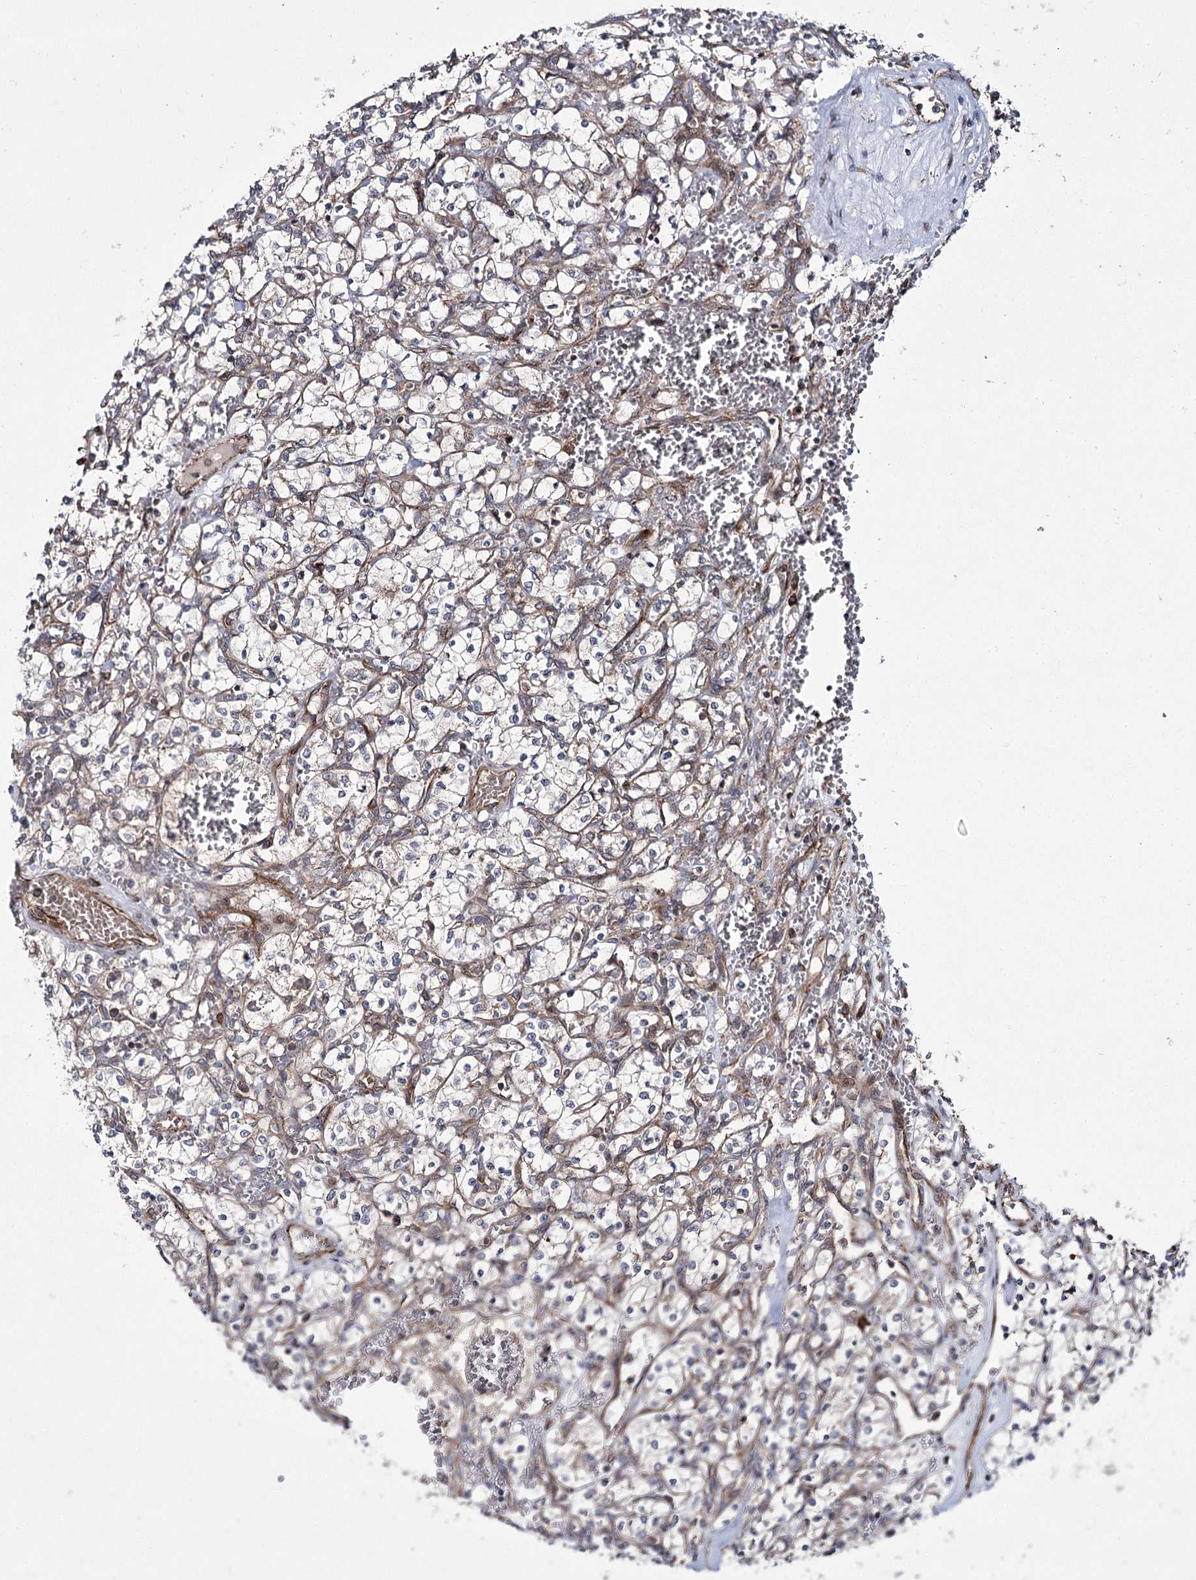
{"staining": {"intensity": "negative", "quantity": "none", "location": "none"}, "tissue": "renal cancer", "cell_type": "Tumor cells", "image_type": "cancer", "snomed": [{"axis": "morphology", "description": "Adenocarcinoma, NOS"}, {"axis": "topography", "description": "Kidney"}], "caption": "A photomicrograph of human adenocarcinoma (renal) is negative for staining in tumor cells. The staining is performed using DAB (3,3'-diaminobenzidine) brown chromogen with nuclei counter-stained in using hematoxylin.", "gene": "HECTD2", "patient": {"sex": "female", "age": 69}}